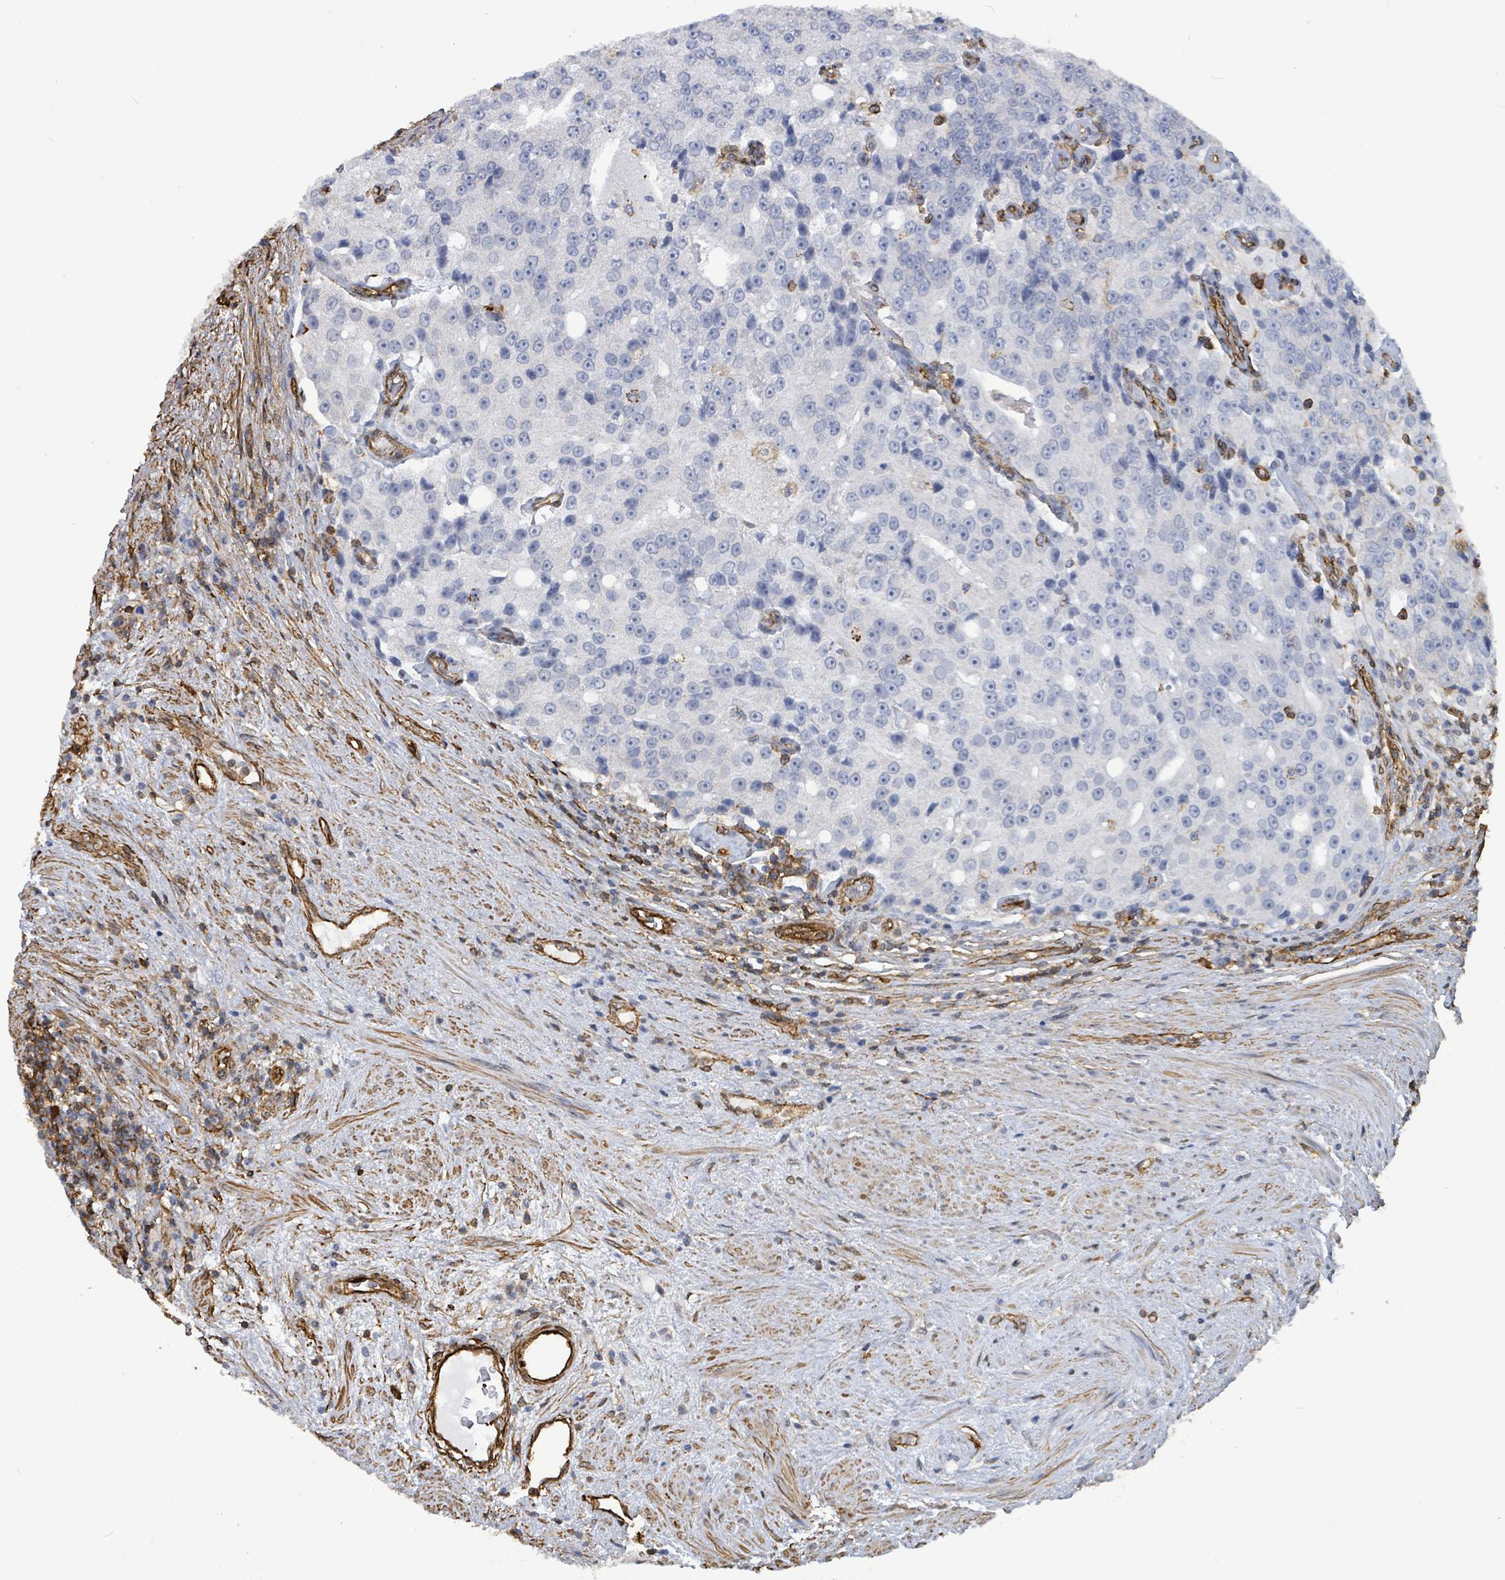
{"staining": {"intensity": "negative", "quantity": "none", "location": "none"}, "tissue": "prostate cancer", "cell_type": "Tumor cells", "image_type": "cancer", "snomed": [{"axis": "morphology", "description": "Adenocarcinoma, High grade"}, {"axis": "topography", "description": "Prostate"}], "caption": "Tumor cells are negative for brown protein staining in prostate high-grade adenocarcinoma.", "gene": "PRKRIP1", "patient": {"sex": "male", "age": 70}}